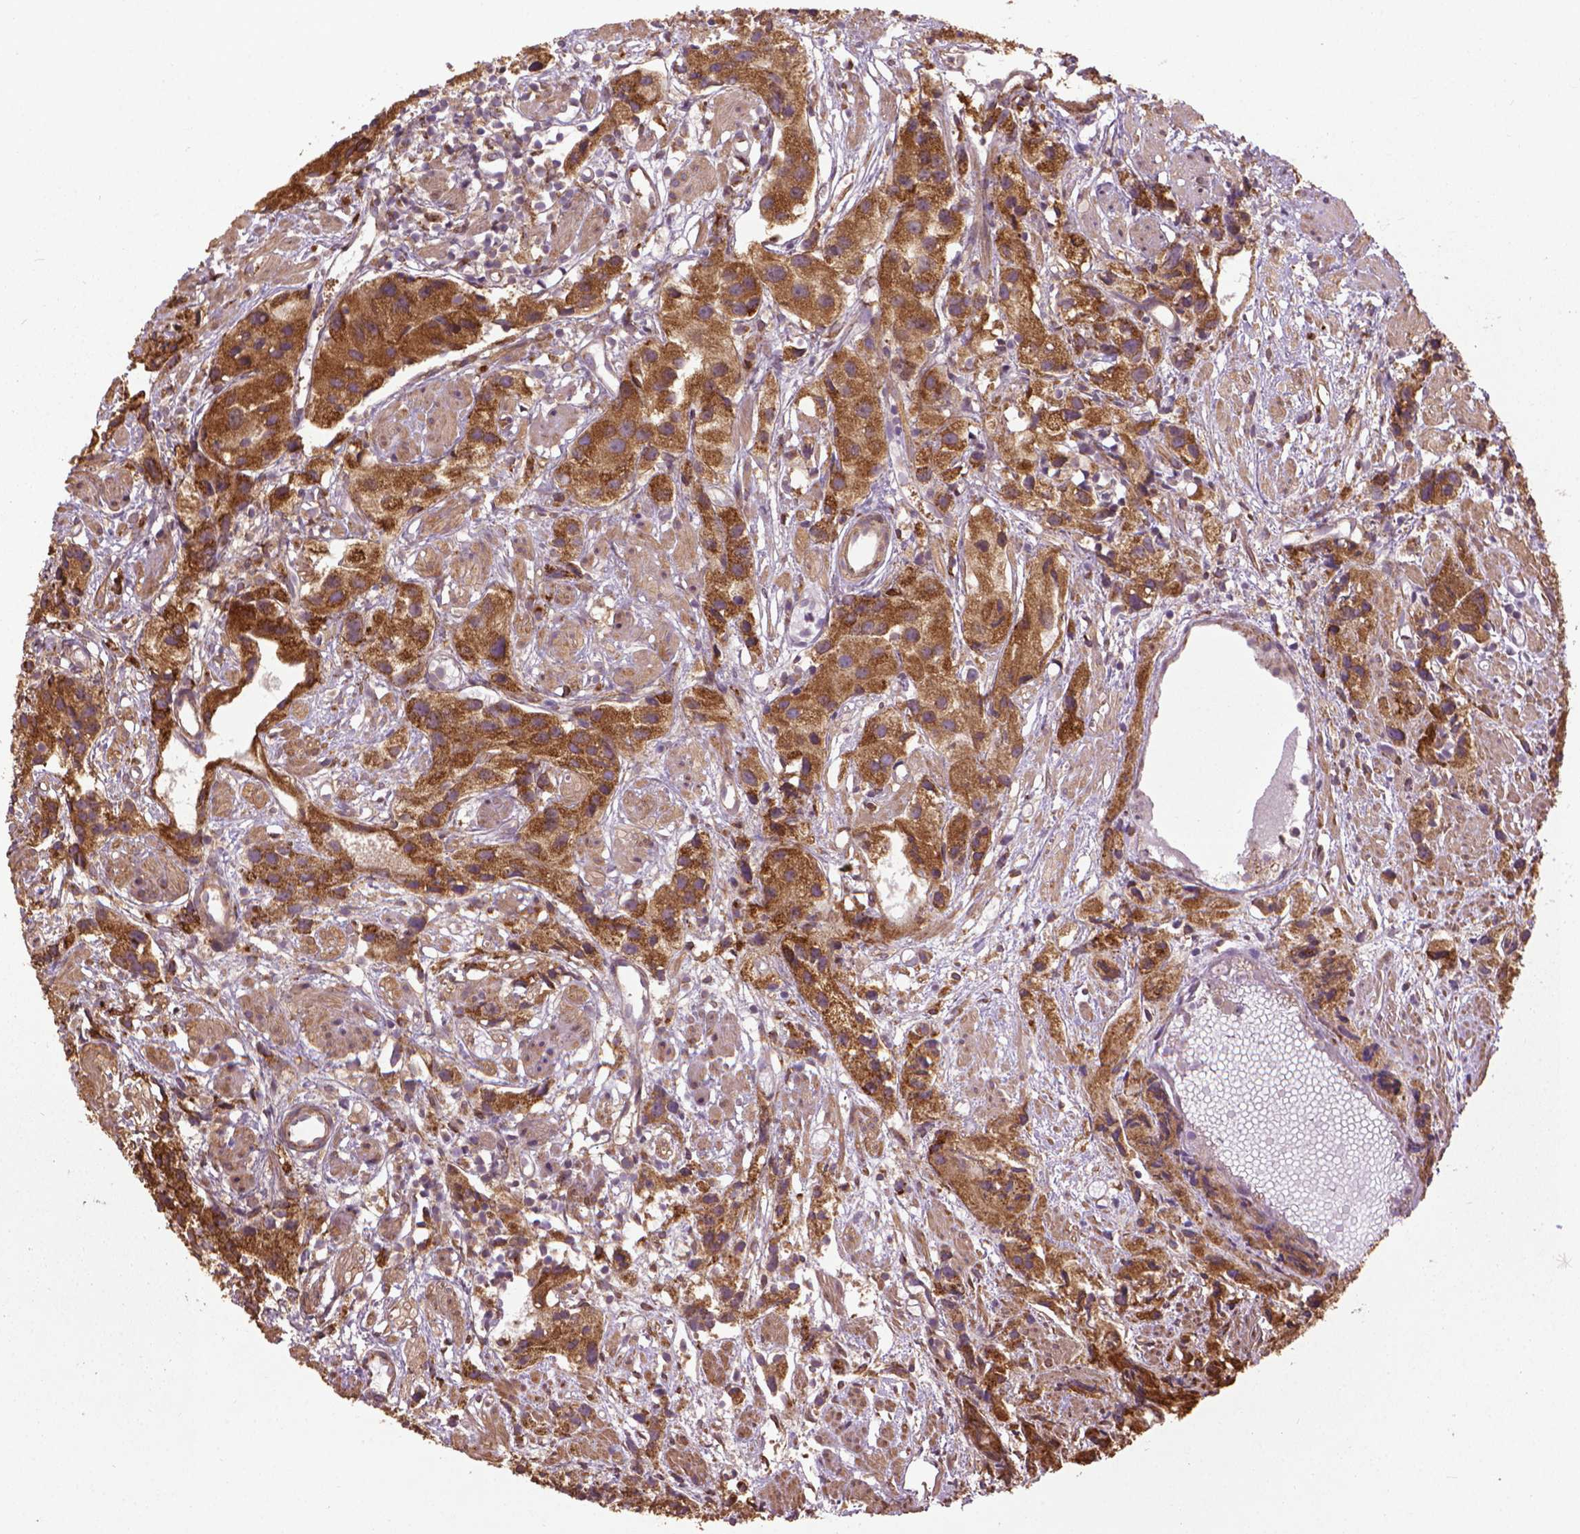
{"staining": {"intensity": "moderate", "quantity": ">75%", "location": "cytoplasmic/membranous"}, "tissue": "prostate cancer", "cell_type": "Tumor cells", "image_type": "cancer", "snomed": [{"axis": "morphology", "description": "Adenocarcinoma, High grade"}, {"axis": "topography", "description": "Prostate"}], "caption": "A histopathology image showing moderate cytoplasmic/membranous positivity in about >75% of tumor cells in prostate cancer (adenocarcinoma (high-grade)), as visualized by brown immunohistochemical staining.", "gene": "GAS1", "patient": {"sex": "male", "age": 68}}